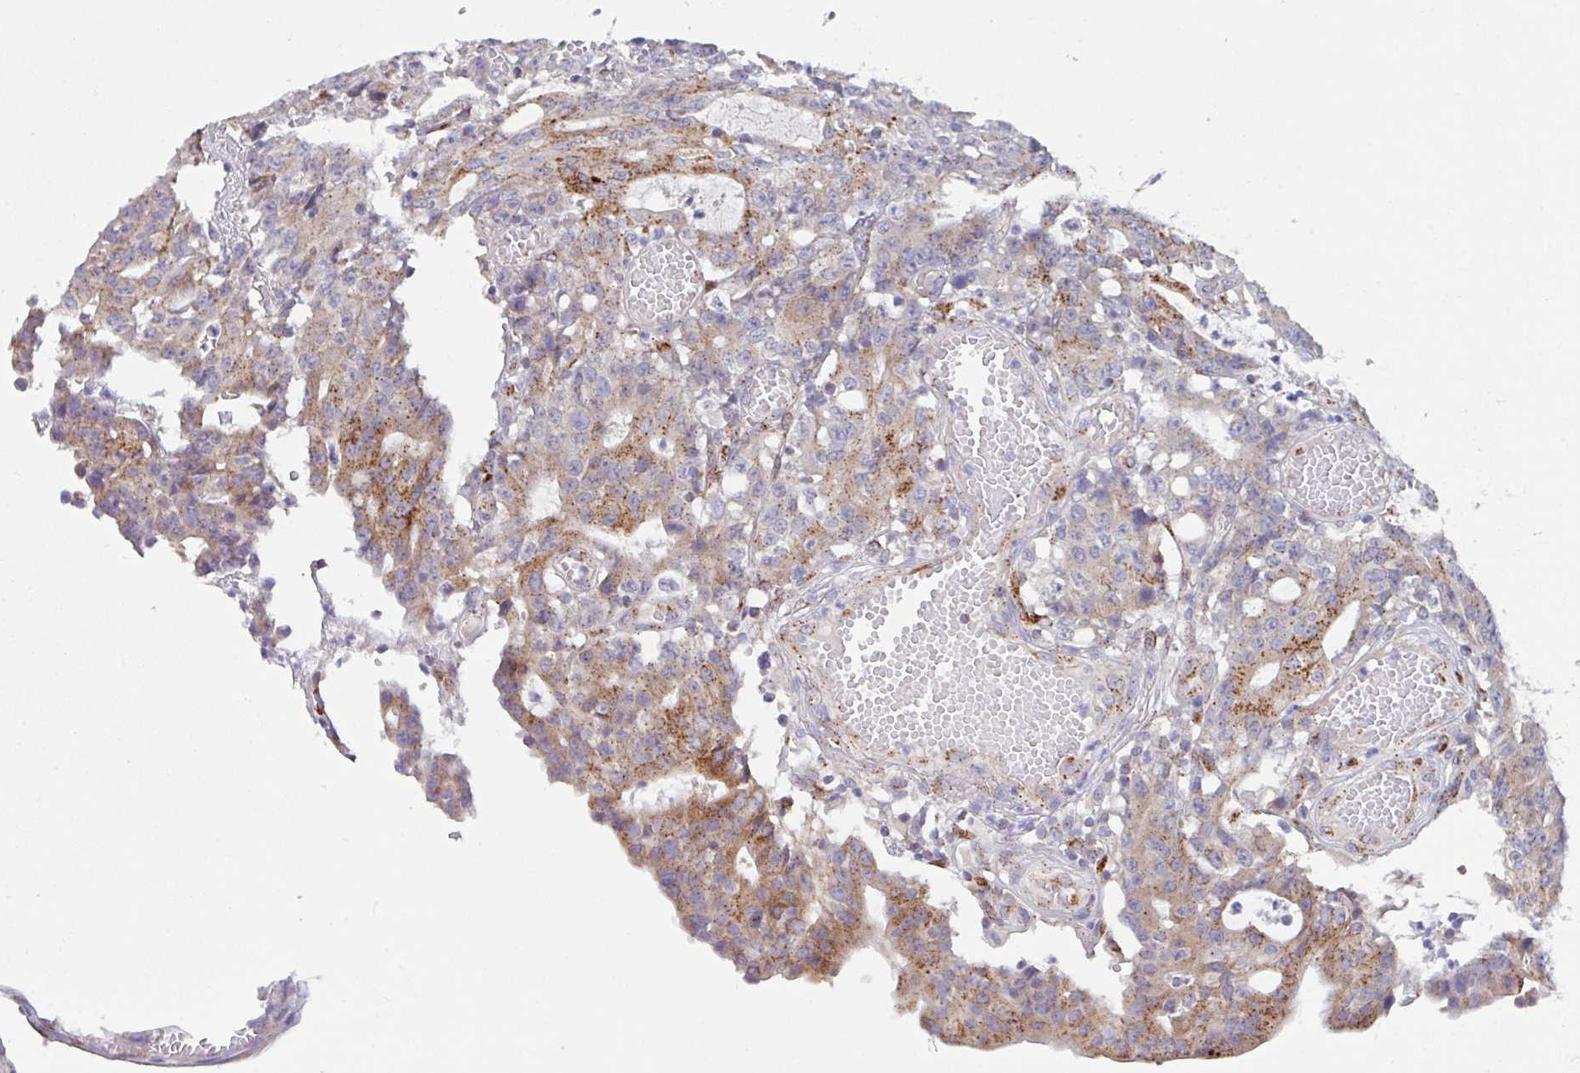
{"staining": {"intensity": "moderate", "quantity": ">75%", "location": "cytoplasmic/membranous"}, "tissue": "colorectal cancer", "cell_type": "Tumor cells", "image_type": "cancer", "snomed": [{"axis": "morphology", "description": "Adenocarcinoma, NOS"}, {"axis": "topography", "description": "Colon"}], "caption": "Immunohistochemistry histopathology image of neoplastic tissue: human colorectal cancer (adenocarcinoma) stained using IHC displays medium levels of moderate protein expression localized specifically in the cytoplasmic/membranous of tumor cells, appearing as a cytoplasmic/membranous brown color.", "gene": "PROSER3", "patient": {"sex": "male", "age": 83}}